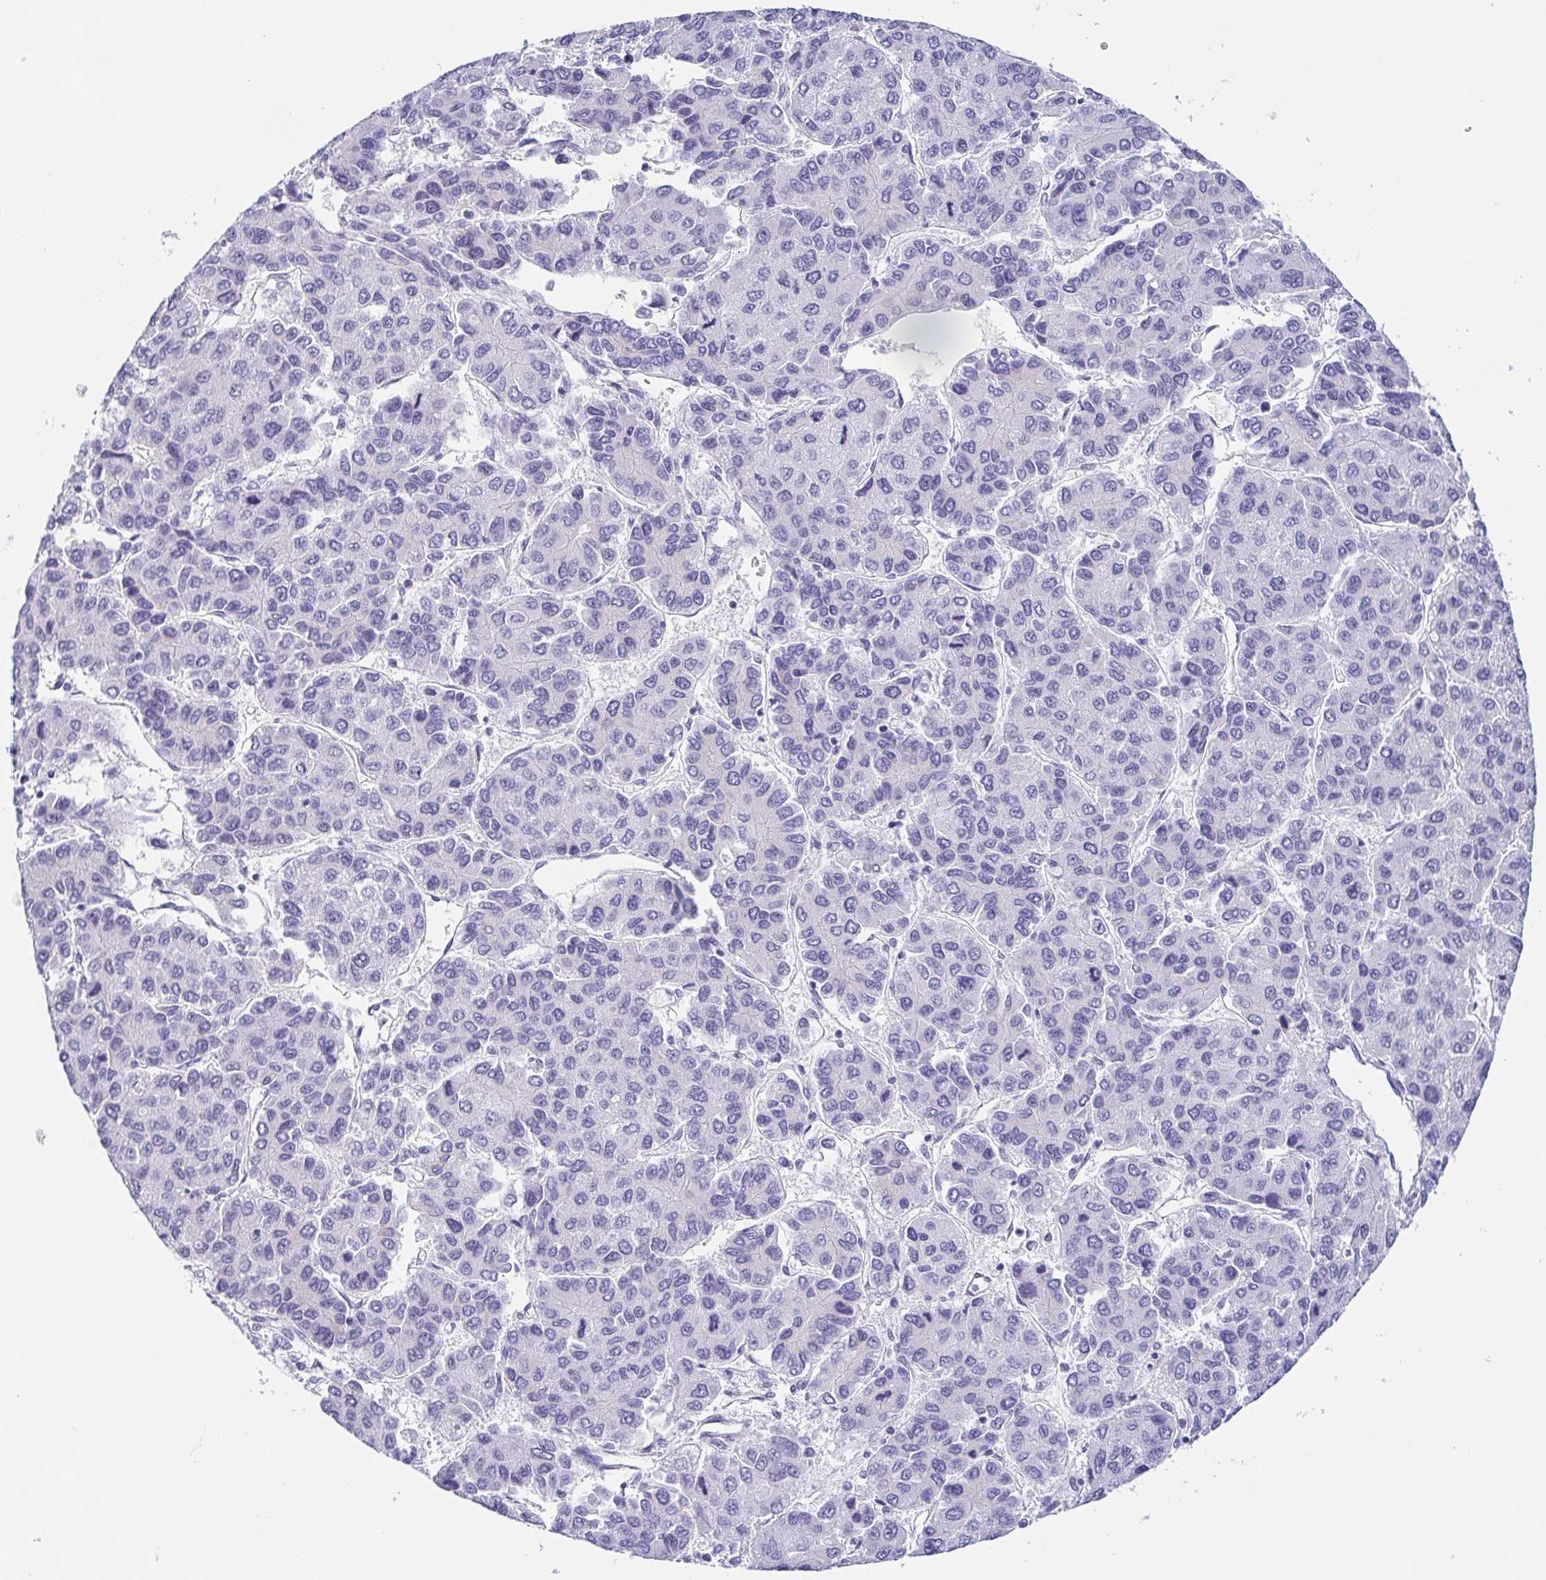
{"staining": {"intensity": "negative", "quantity": "none", "location": "none"}, "tissue": "liver cancer", "cell_type": "Tumor cells", "image_type": "cancer", "snomed": [{"axis": "morphology", "description": "Carcinoma, Hepatocellular, NOS"}, {"axis": "topography", "description": "Liver"}], "caption": "Immunohistochemistry (IHC) histopathology image of neoplastic tissue: human liver cancer stained with DAB shows no significant protein staining in tumor cells. (DAB (3,3'-diaminobenzidine) immunohistochemistry (IHC) with hematoxylin counter stain).", "gene": "LDLRAD1", "patient": {"sex": "female", "age": 66}}